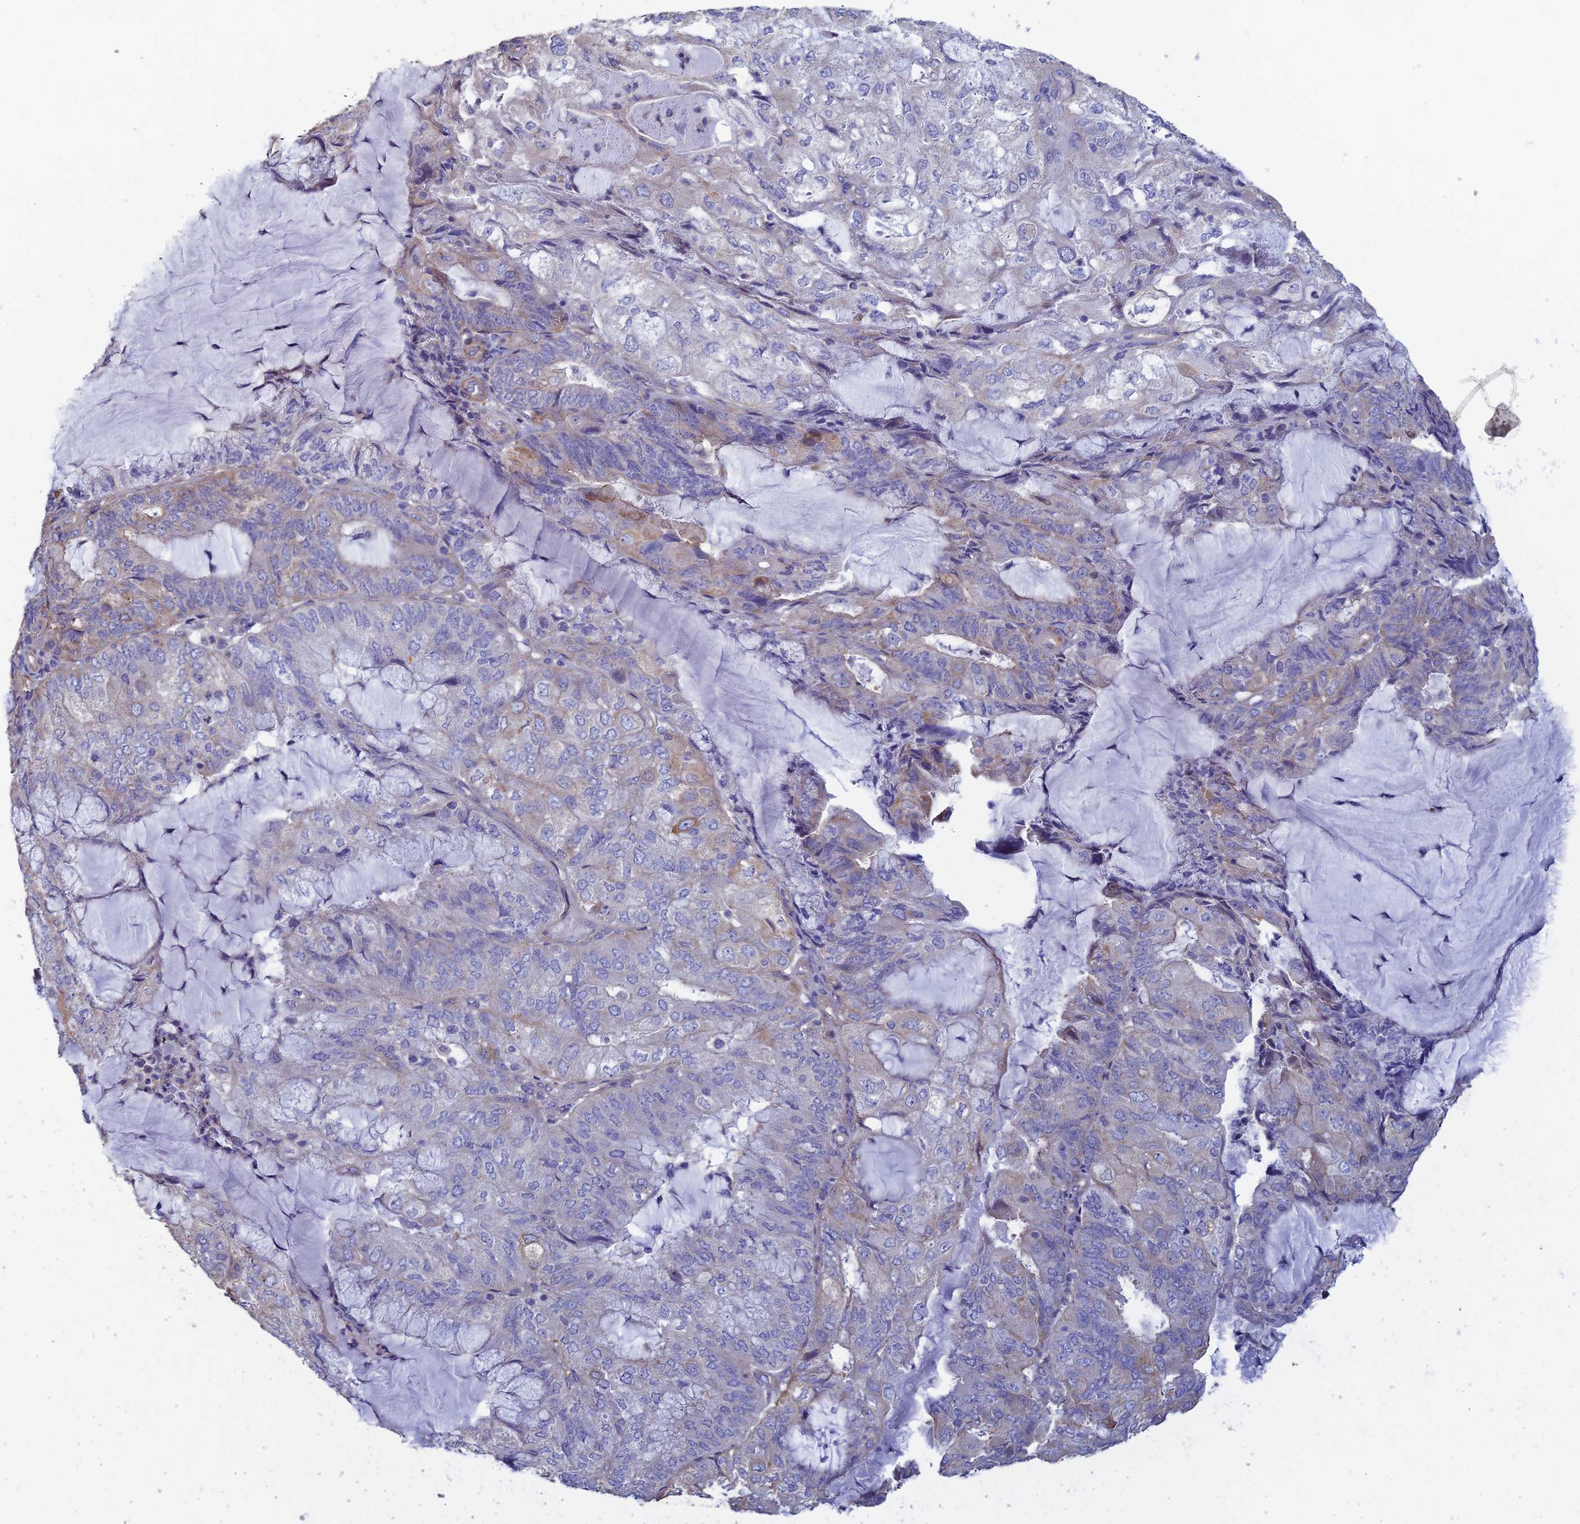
{"staining": {"intensity": "weak", "quantity": "<25%", "location": "cytoplasmic/membranous"}, "tissue": "endometrial cancer", "cell_type": "Tumor cells", "image_type": "cancer", "snomed": [{"axis": "morphology", "description": "Adenocarcinoma, NOS"}, {"axis": "topography", "description": "Endometrium"}], "caption": "Tumor cells are negative for brown protein staining in adenocarcinoma (endometrial).", "gene": "PCDHA5", "patient": {"sex": "female", "age": 81}}